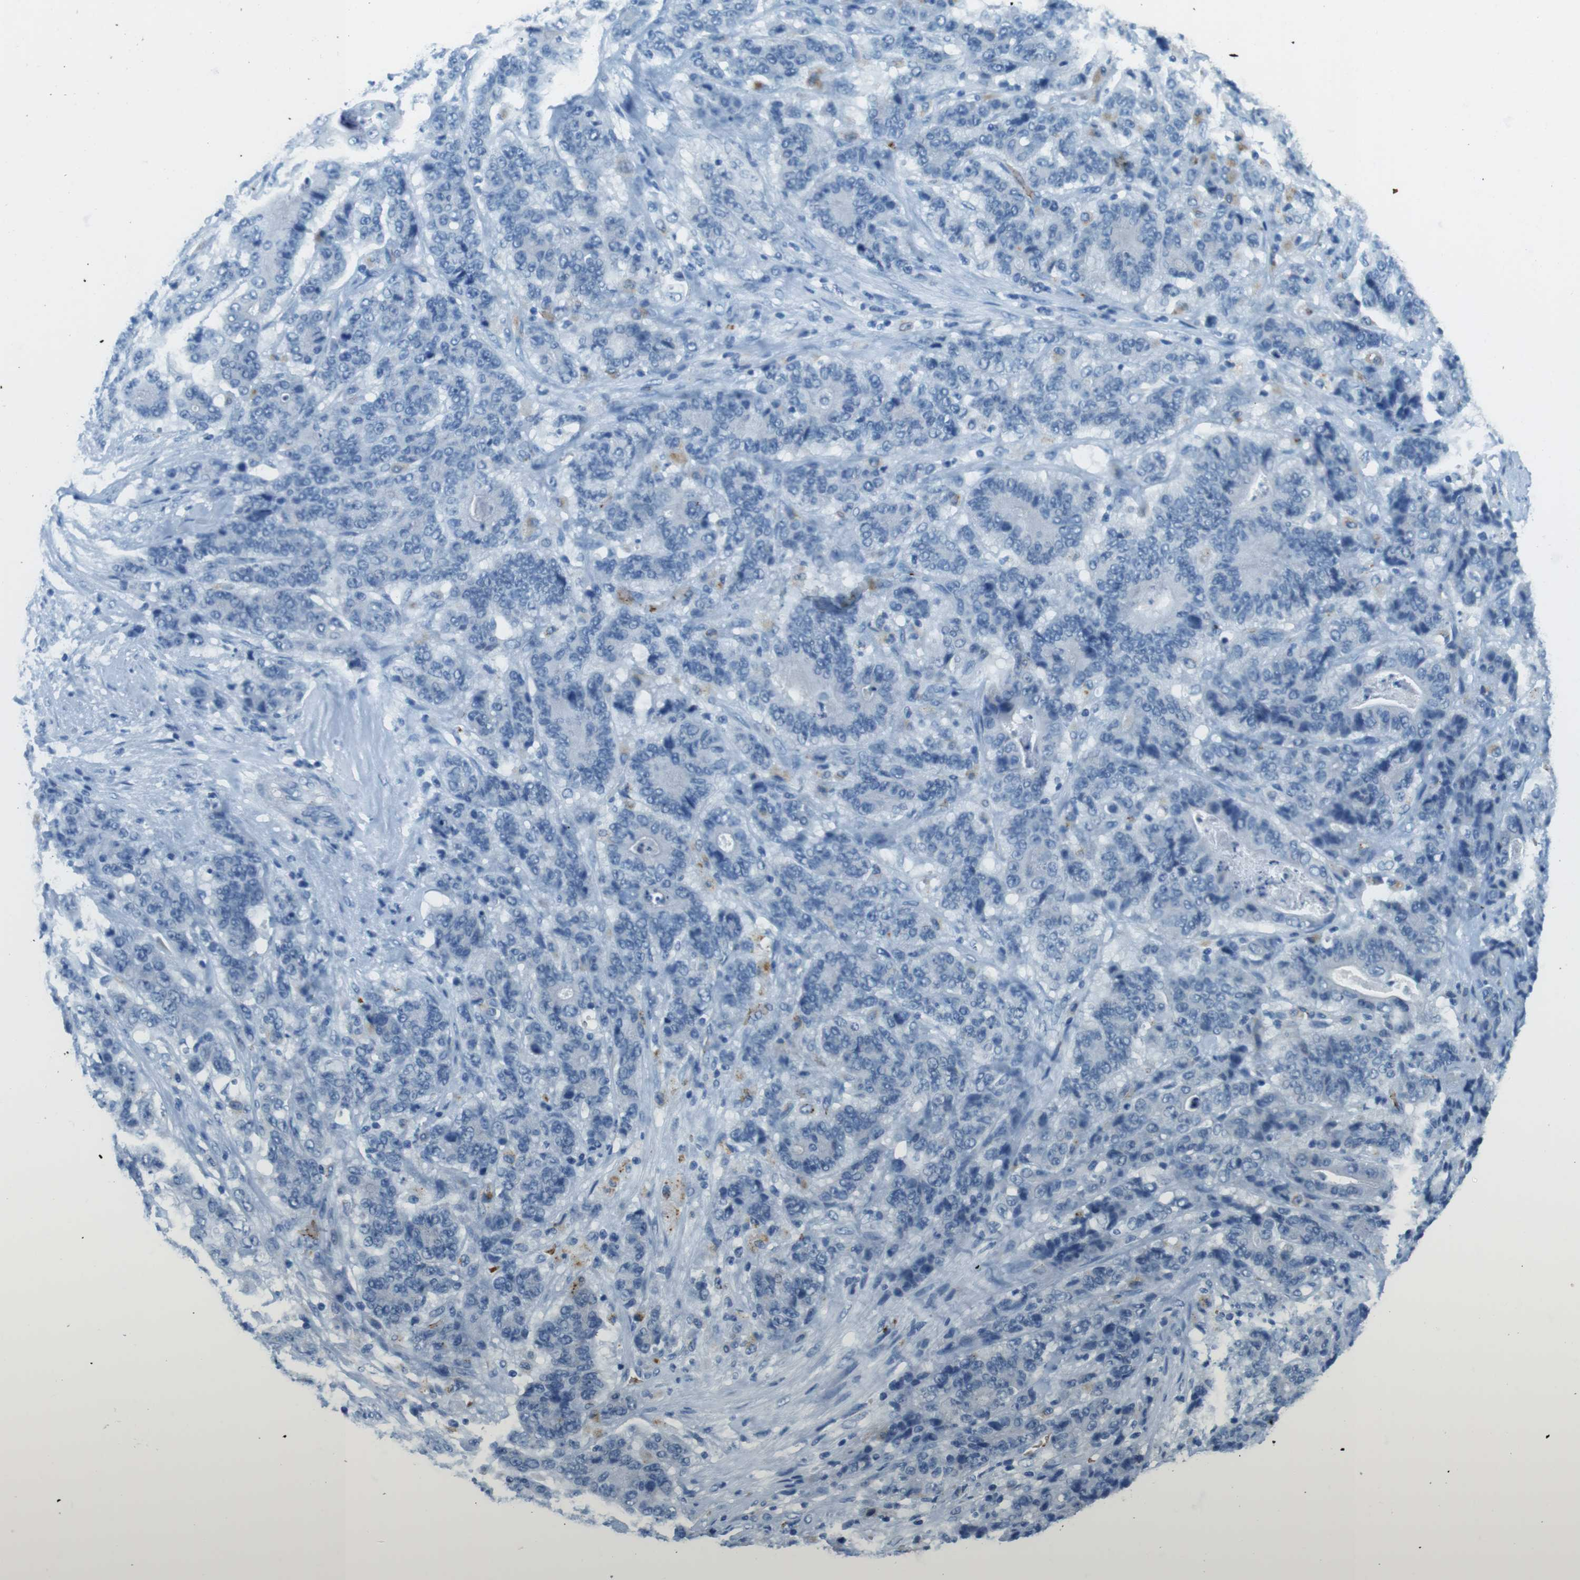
{"staining": {"intensity": "negative", "quantity": "none", "location": "none"}, "tissue": "stomach cancer", "cell_type": "Tumor cells", "image_type": "cancer", "snomed": [{"axis": "morphology", "description": "Adenocarcinoma, NOS"}, {"axis": "topography", "description": "Stomach"}], "caption": "Immunohistochemistry histopathology image of stomach adenocarcinoma stained for a protein (brown), which shows no positivity in tumor cells.", "gene": "TFAP2C", "patient": {"sex": "female", "age": 73}}